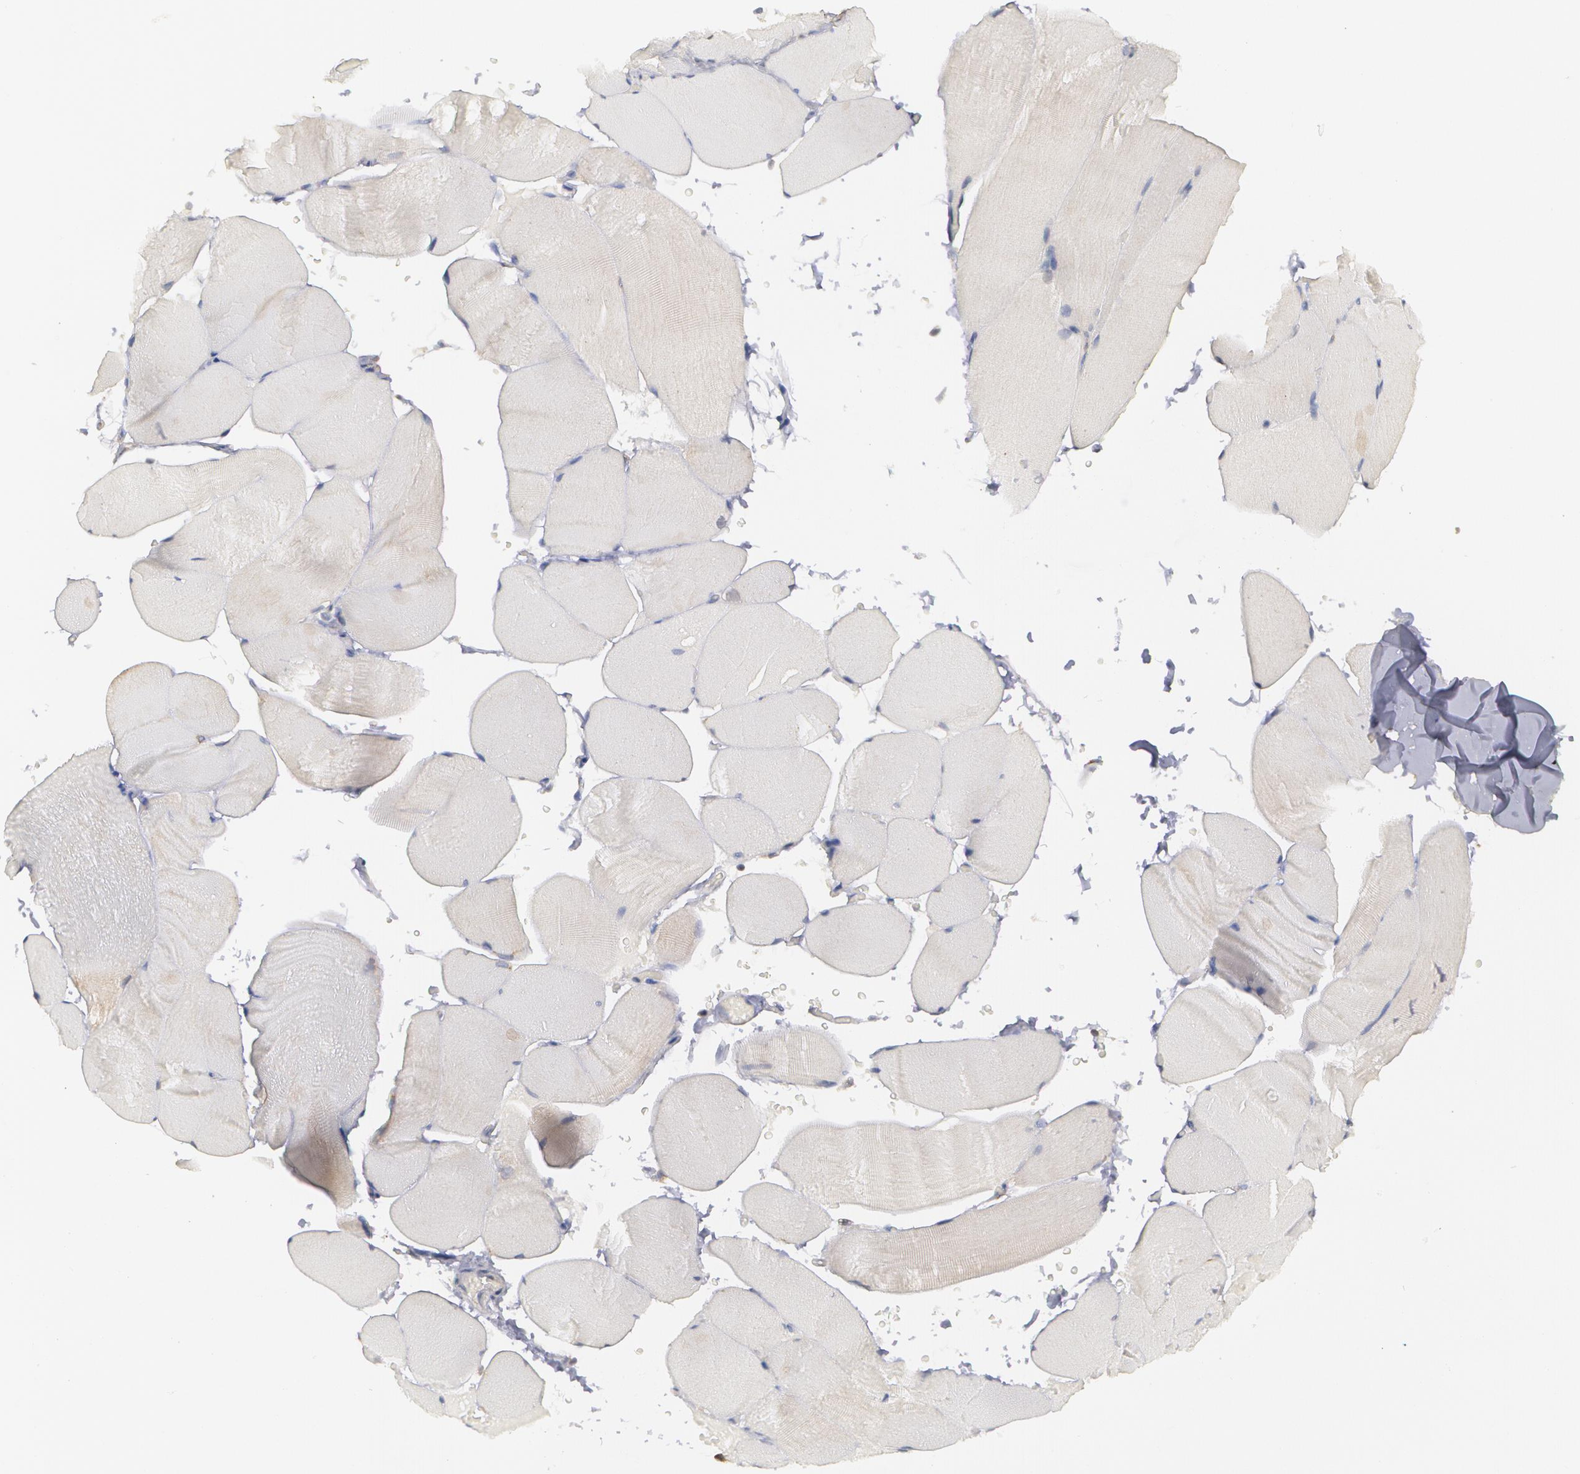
{"staining": {"intensity": "negative", "quantity": "none", "location": "none"}, "tissue": "skeletal muscle", "cell_type": "Myocytes", "image_type": "normal", "snomed": [{"axis": "morphology", "description": "Normal tissue, NOS"}, {"axis": "topography", "description": "Skeletal muscle"}], "caption": "Image shows no protein expression in myocytes of benign skeletal muscle. (DAB IHC with hematoxylin counter stain).", "gene": "MTHFD1", "patient": {"sex": "male", "age": 71}}